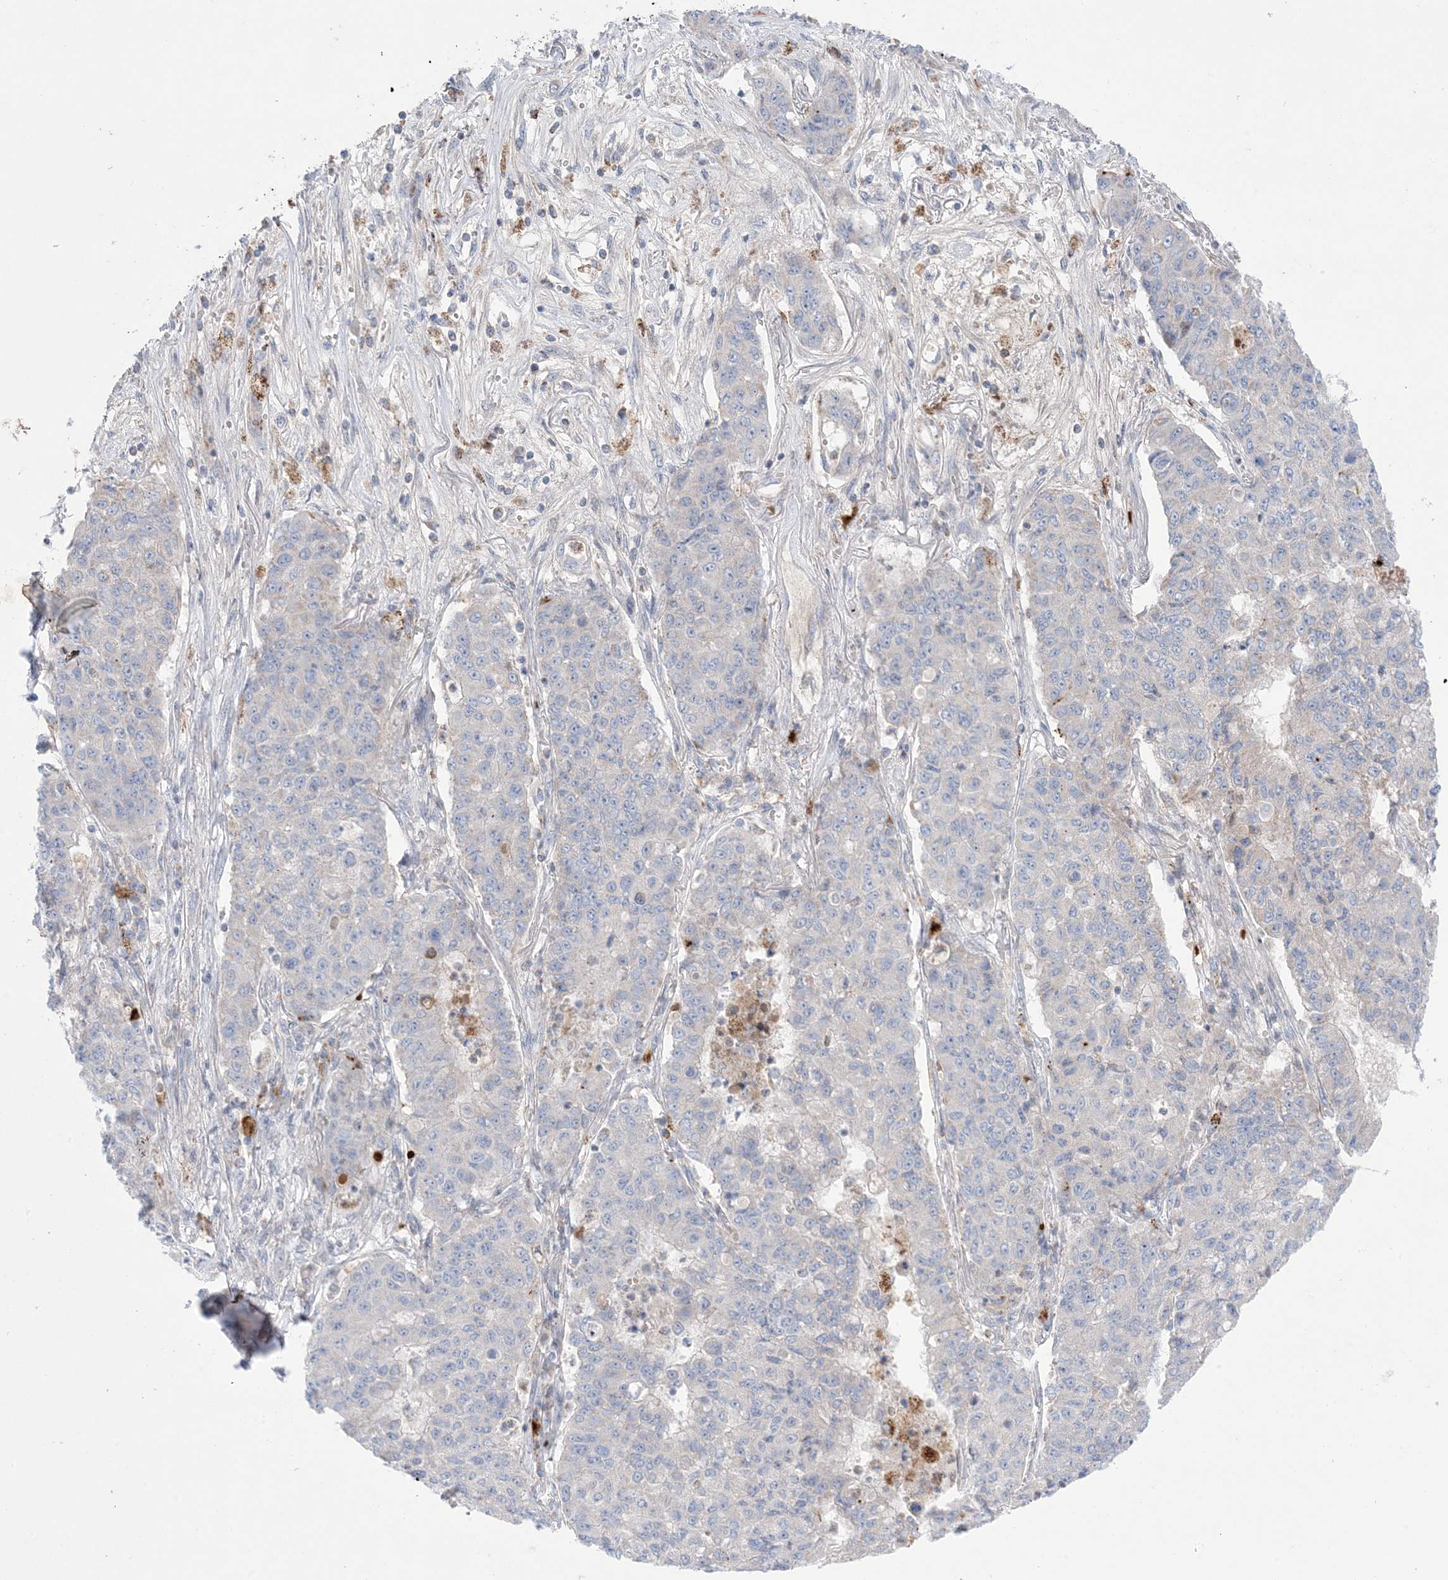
{"staining": {"intensity": "negative", "quantity": "none", "location": "none"}, "tissue": "lung cancer", "cell_type": "Tumor cells", "image_type": "cancer", "snomed": [{"axis": "morphology", "description": "Squamous cell carcinoma, NOS"}, {"axis": "topography", "description": "Lung"}], "caption": "A photomicrograph of squamous cell carcinoma (lung) stained for a protein exhibits no brown staining in tumor cells.", "gene": "KCTD6", "patient": {"sex": "male", "age": 74}}